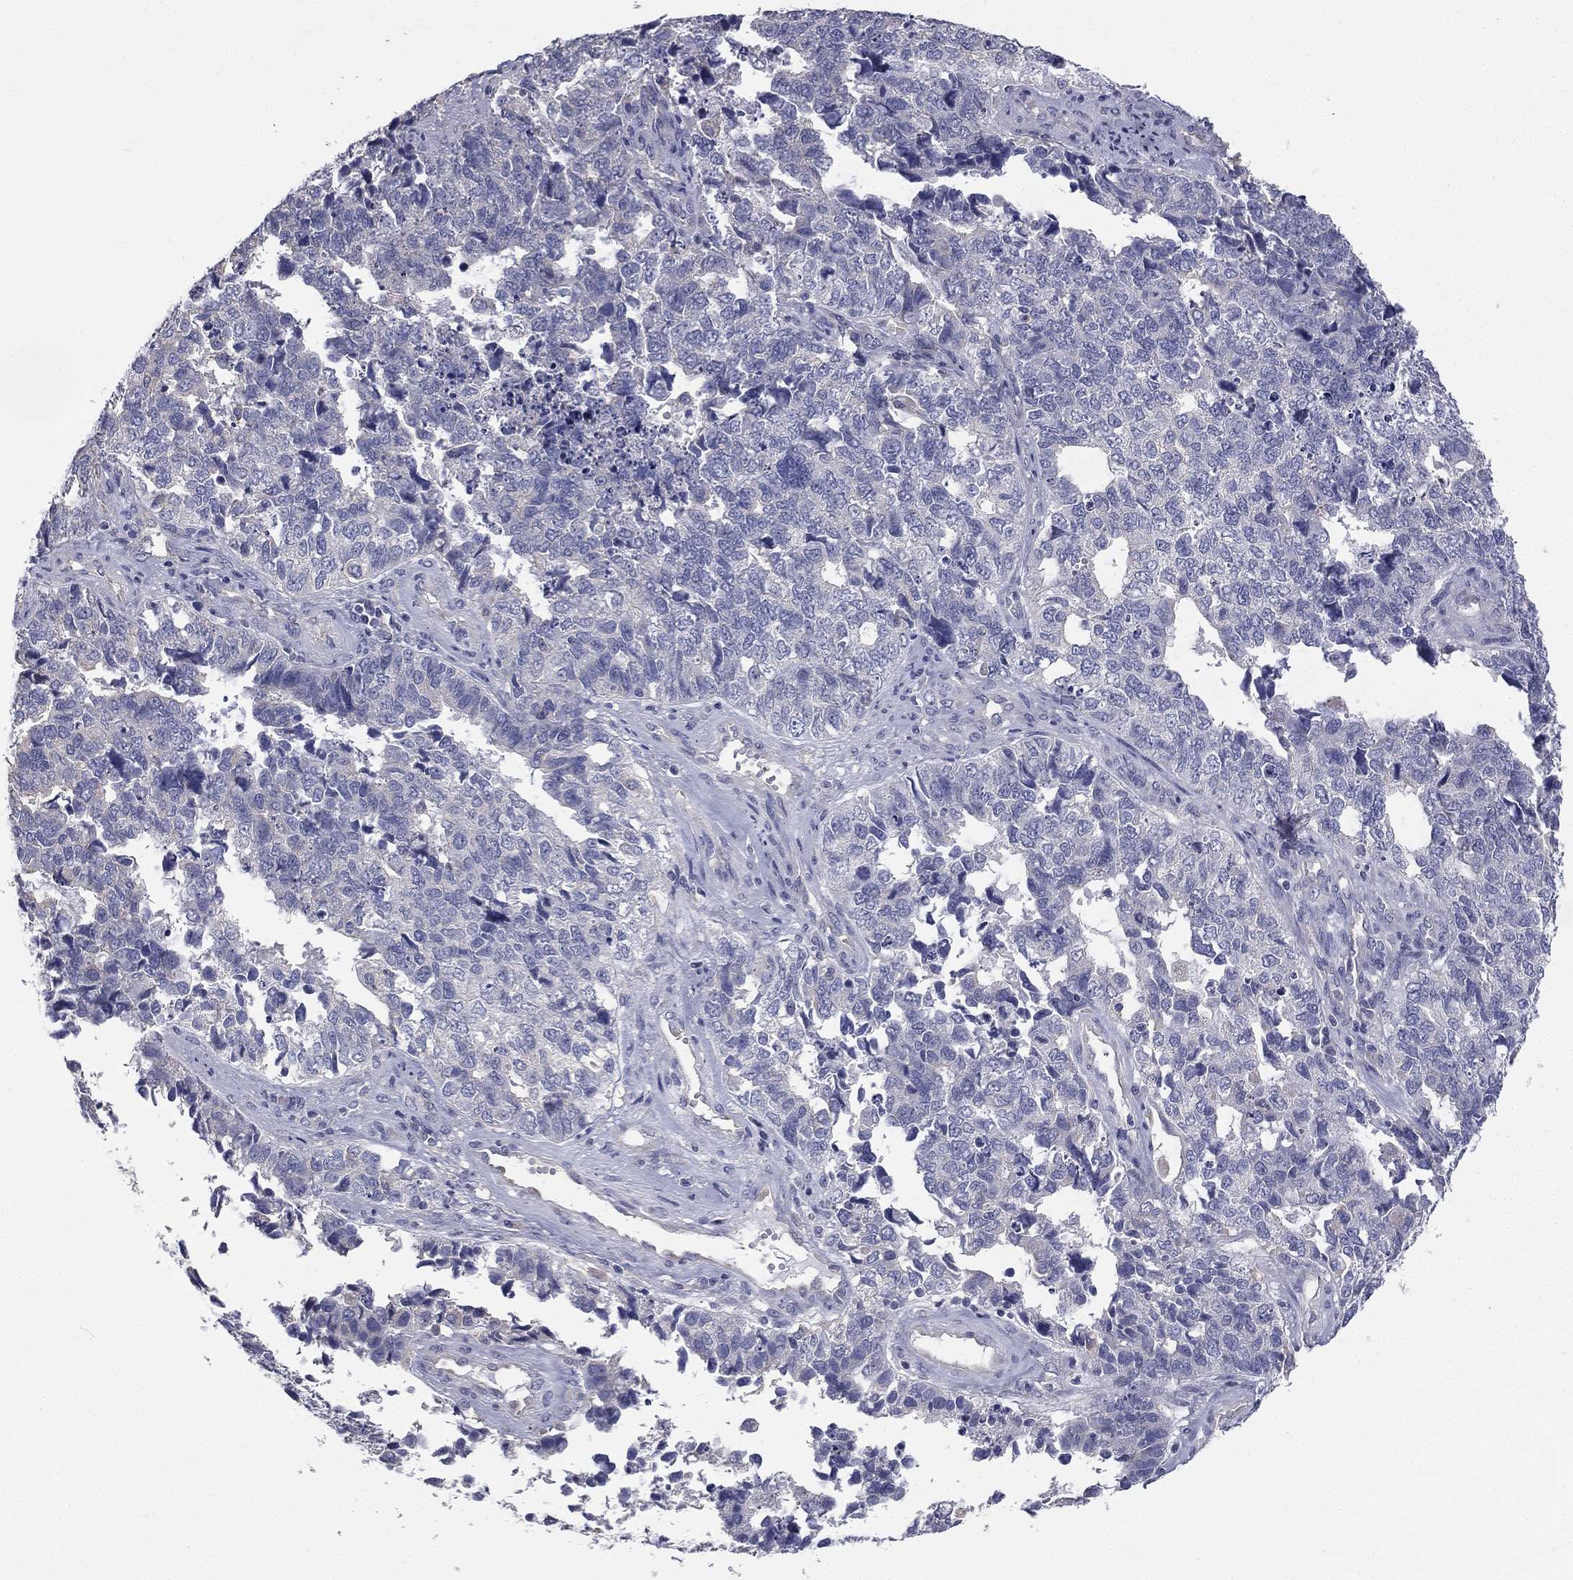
{"staining": {"intensity": "negative", "quantity": "none", "location": "none"}, "tissue": "cervical cancer", "cell_type": "Tumor cells", "image_type": "cancer", "snomed": [{"axis": "morphology", "description": "Squamous cell carcinoma, NOS"}, {"axis": "topography", "description": "Cervix"}], "caption": "The photomicrograph demonstrates no staining of tumor cells in squamous cell carcinoma (cervical).", "gene": "MUC13", "patient": {"sex": "female", "age": 63}}